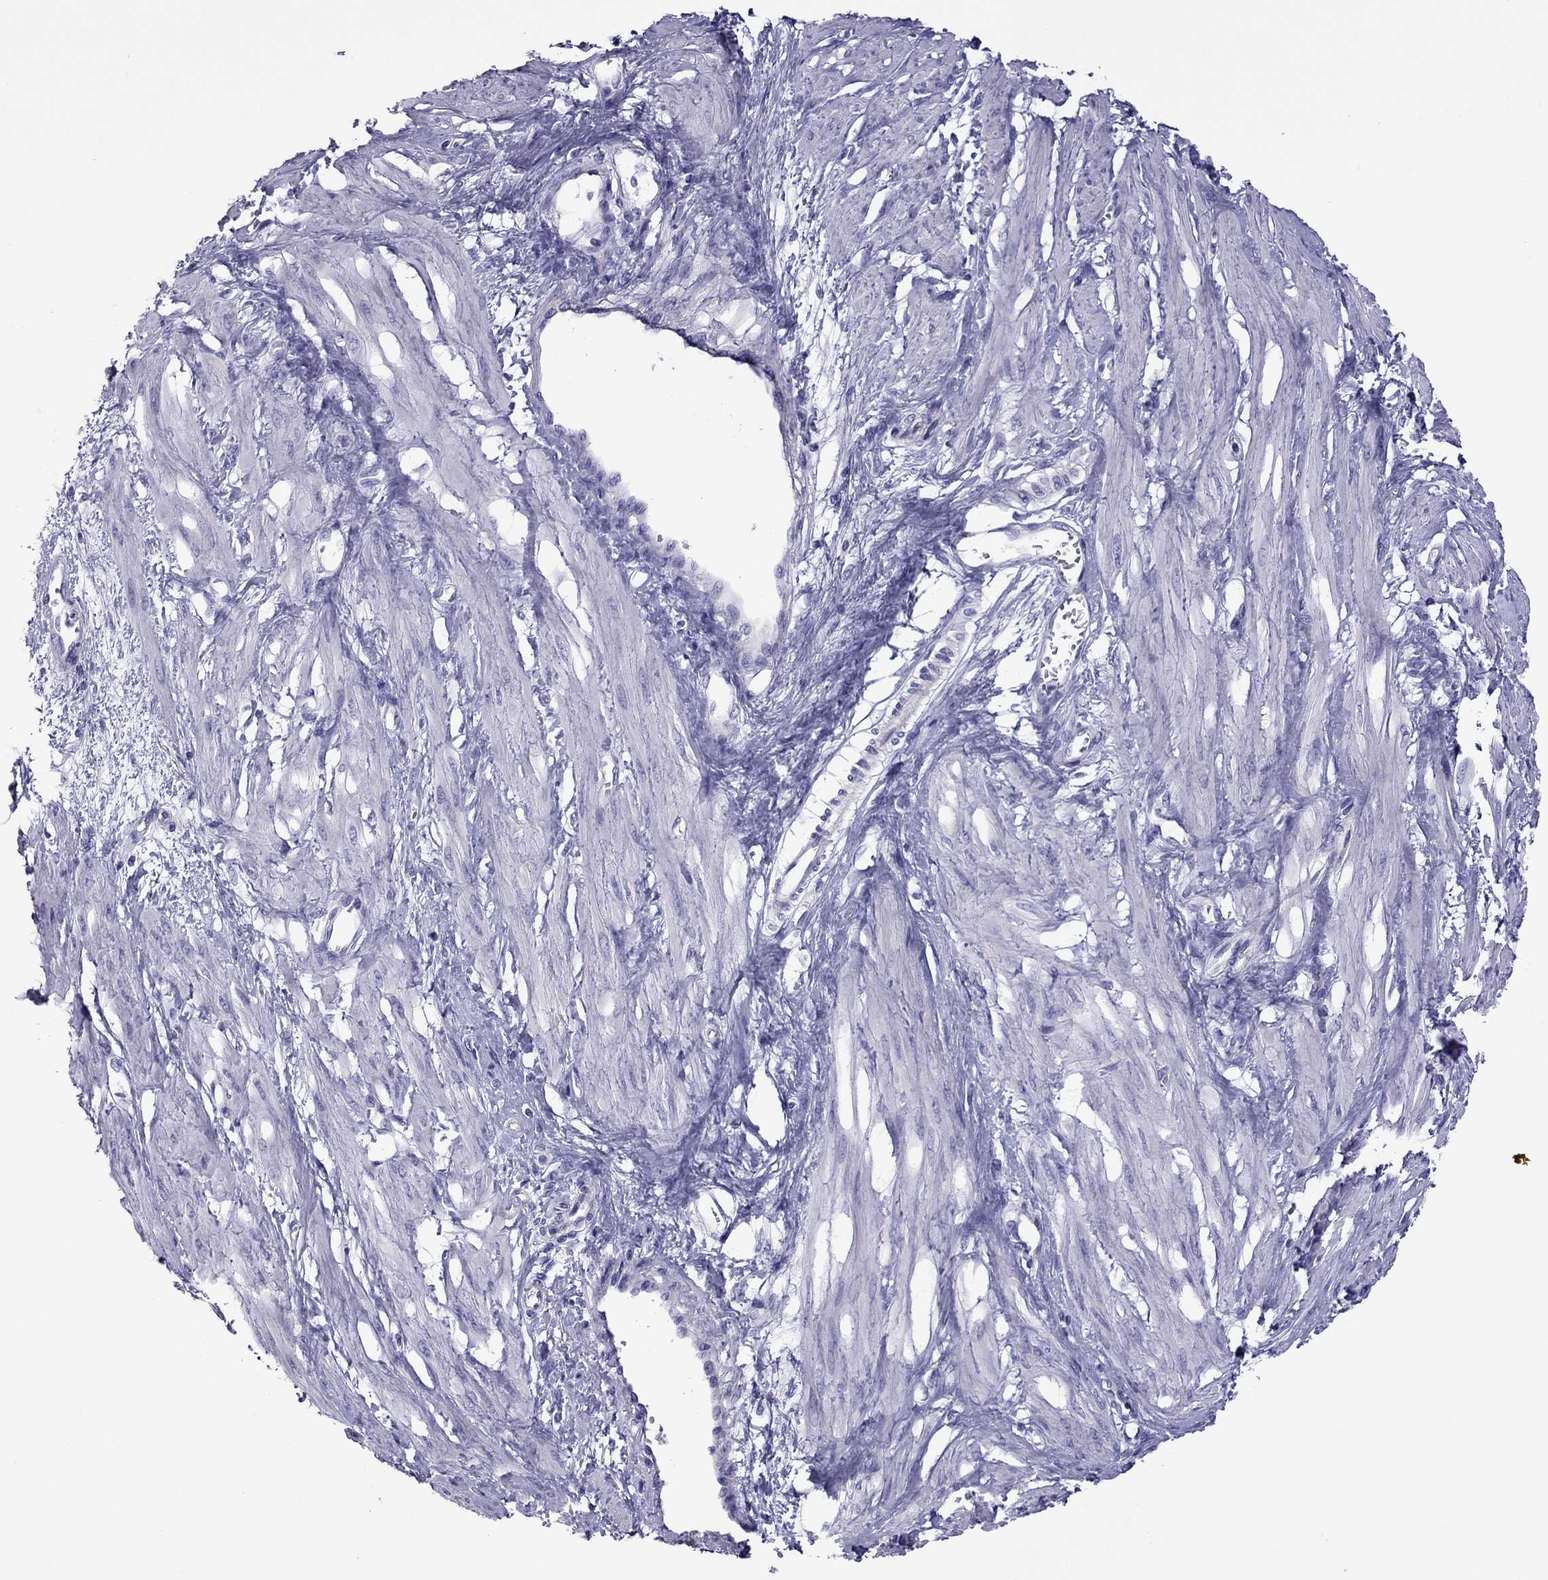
{"staining": {"intensity": "negative", "quantity": "none", "location": "none"}, "tissue": "smooth muscle", "cell_type": "Smooth muscle cells", "image_type": "normal", "snomed": [{"axis": "morphology", "description": "Normal tissue, NOS"}, {"axis": "topography", "description": "Smooth muscle"}, {"axis": "topography", "description": "Uterus"}], "caption": "Immunohistochemistry (IHC) micrograph of normal human smooth muscle stained for a protein (brown), which shows no positivity in smooth muscle cells. The staining is performed using DAB brown chromogen with nuclei counter-stained in using hematoxylin.", "gene": "MYL11", "patient": {"sex": "female", "age": 39}}